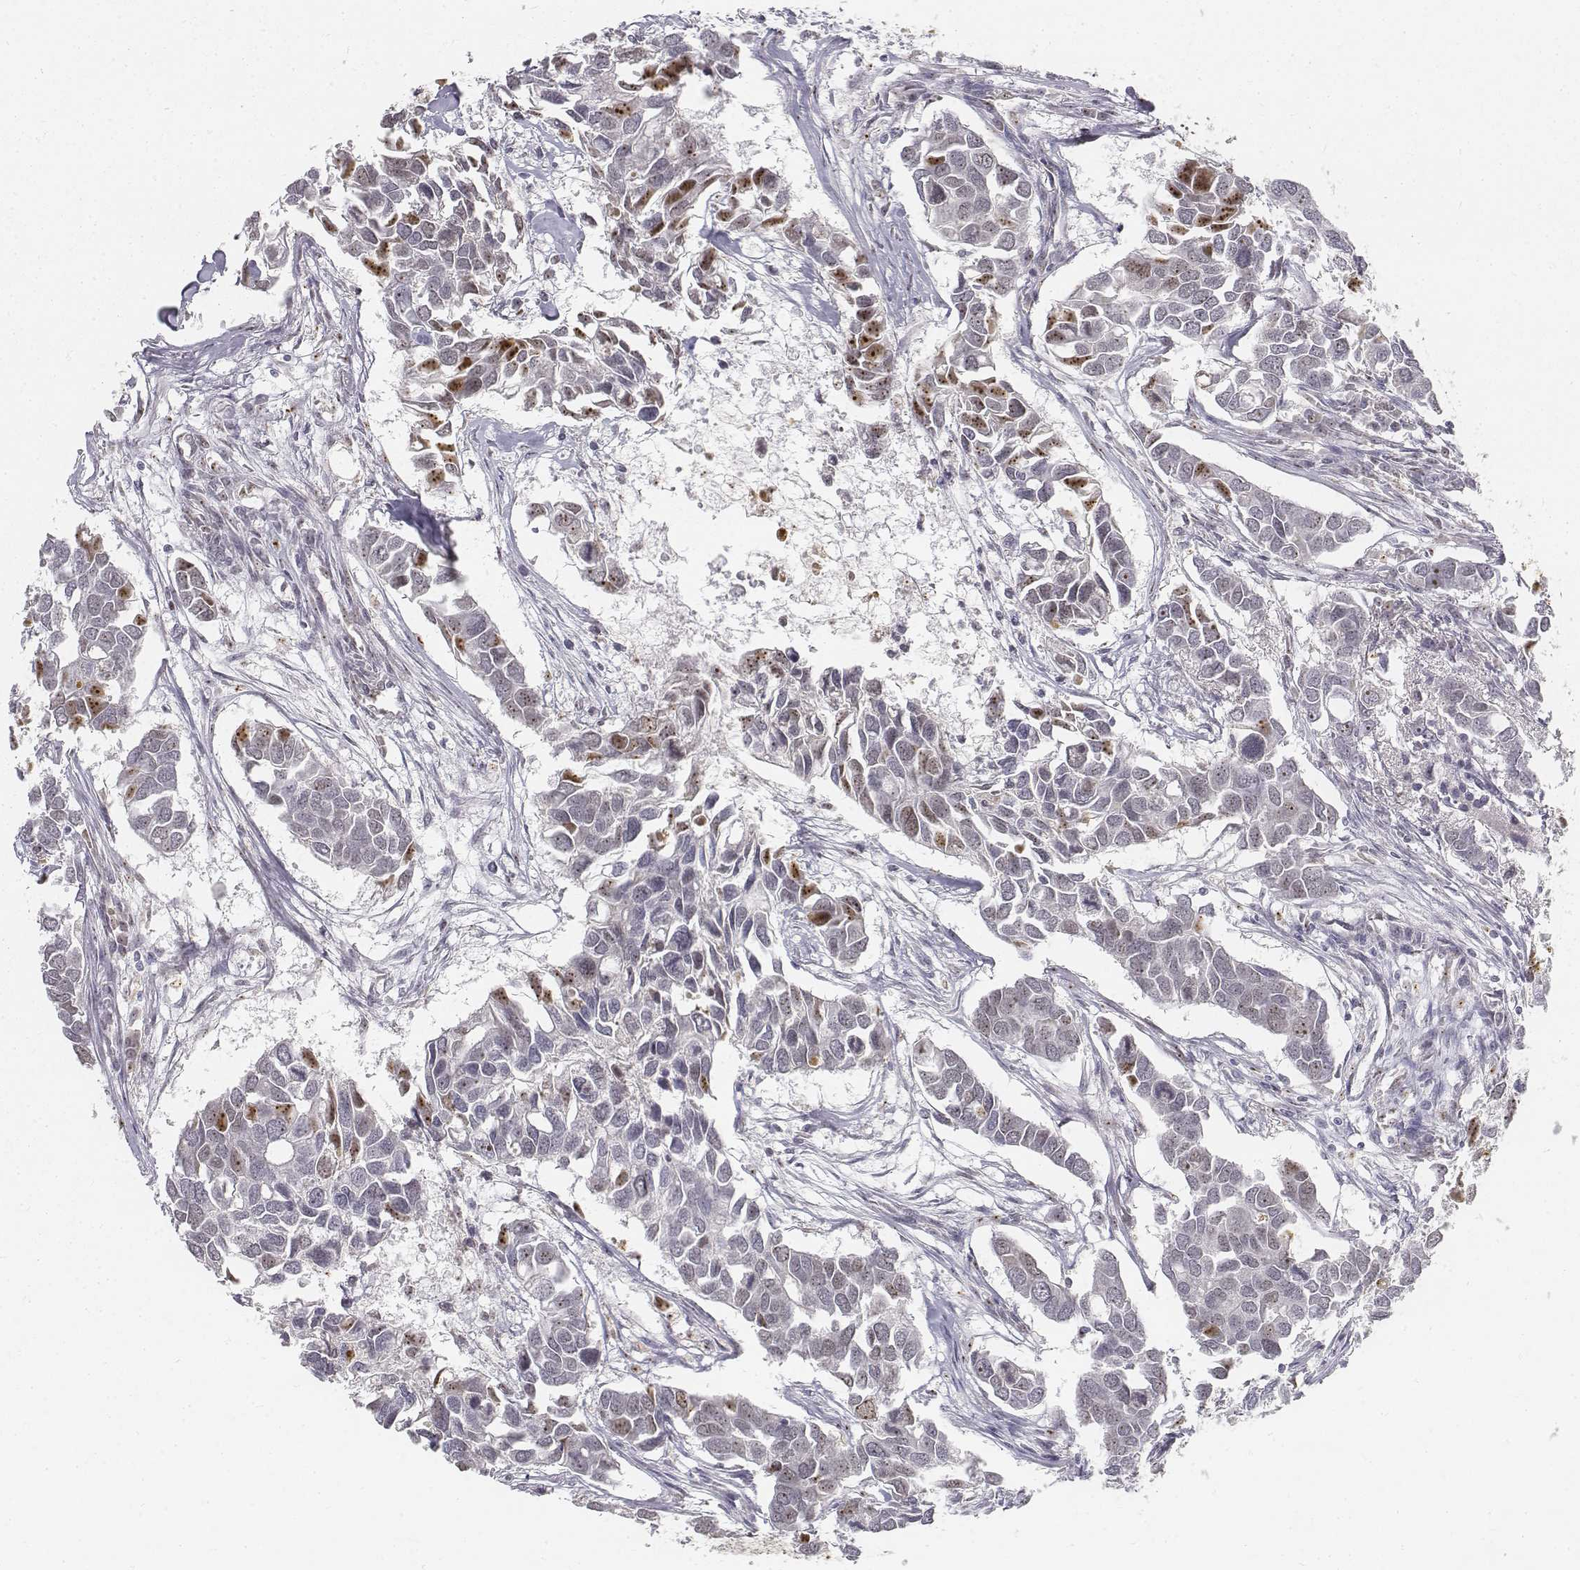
{"staining": {"intensity": "moderate", "quantity": "<25%", "location": "nuclear"}, "tissue": "breast cancer", "cell_type": "Tumor cells", "image_type": "cancer", "snomed": [{"axis": "morphology", "description": "Duct carcinoma"}, {"axis": "topography", "description": "Breast"}], "caption": "Protein staining shows moderate nuclear positivity in about <25% of tumor cells in infiltrating ductal carcinoma (breast).", "gene": "PHF6", "patient": {"sex": "female", "age": 83}}